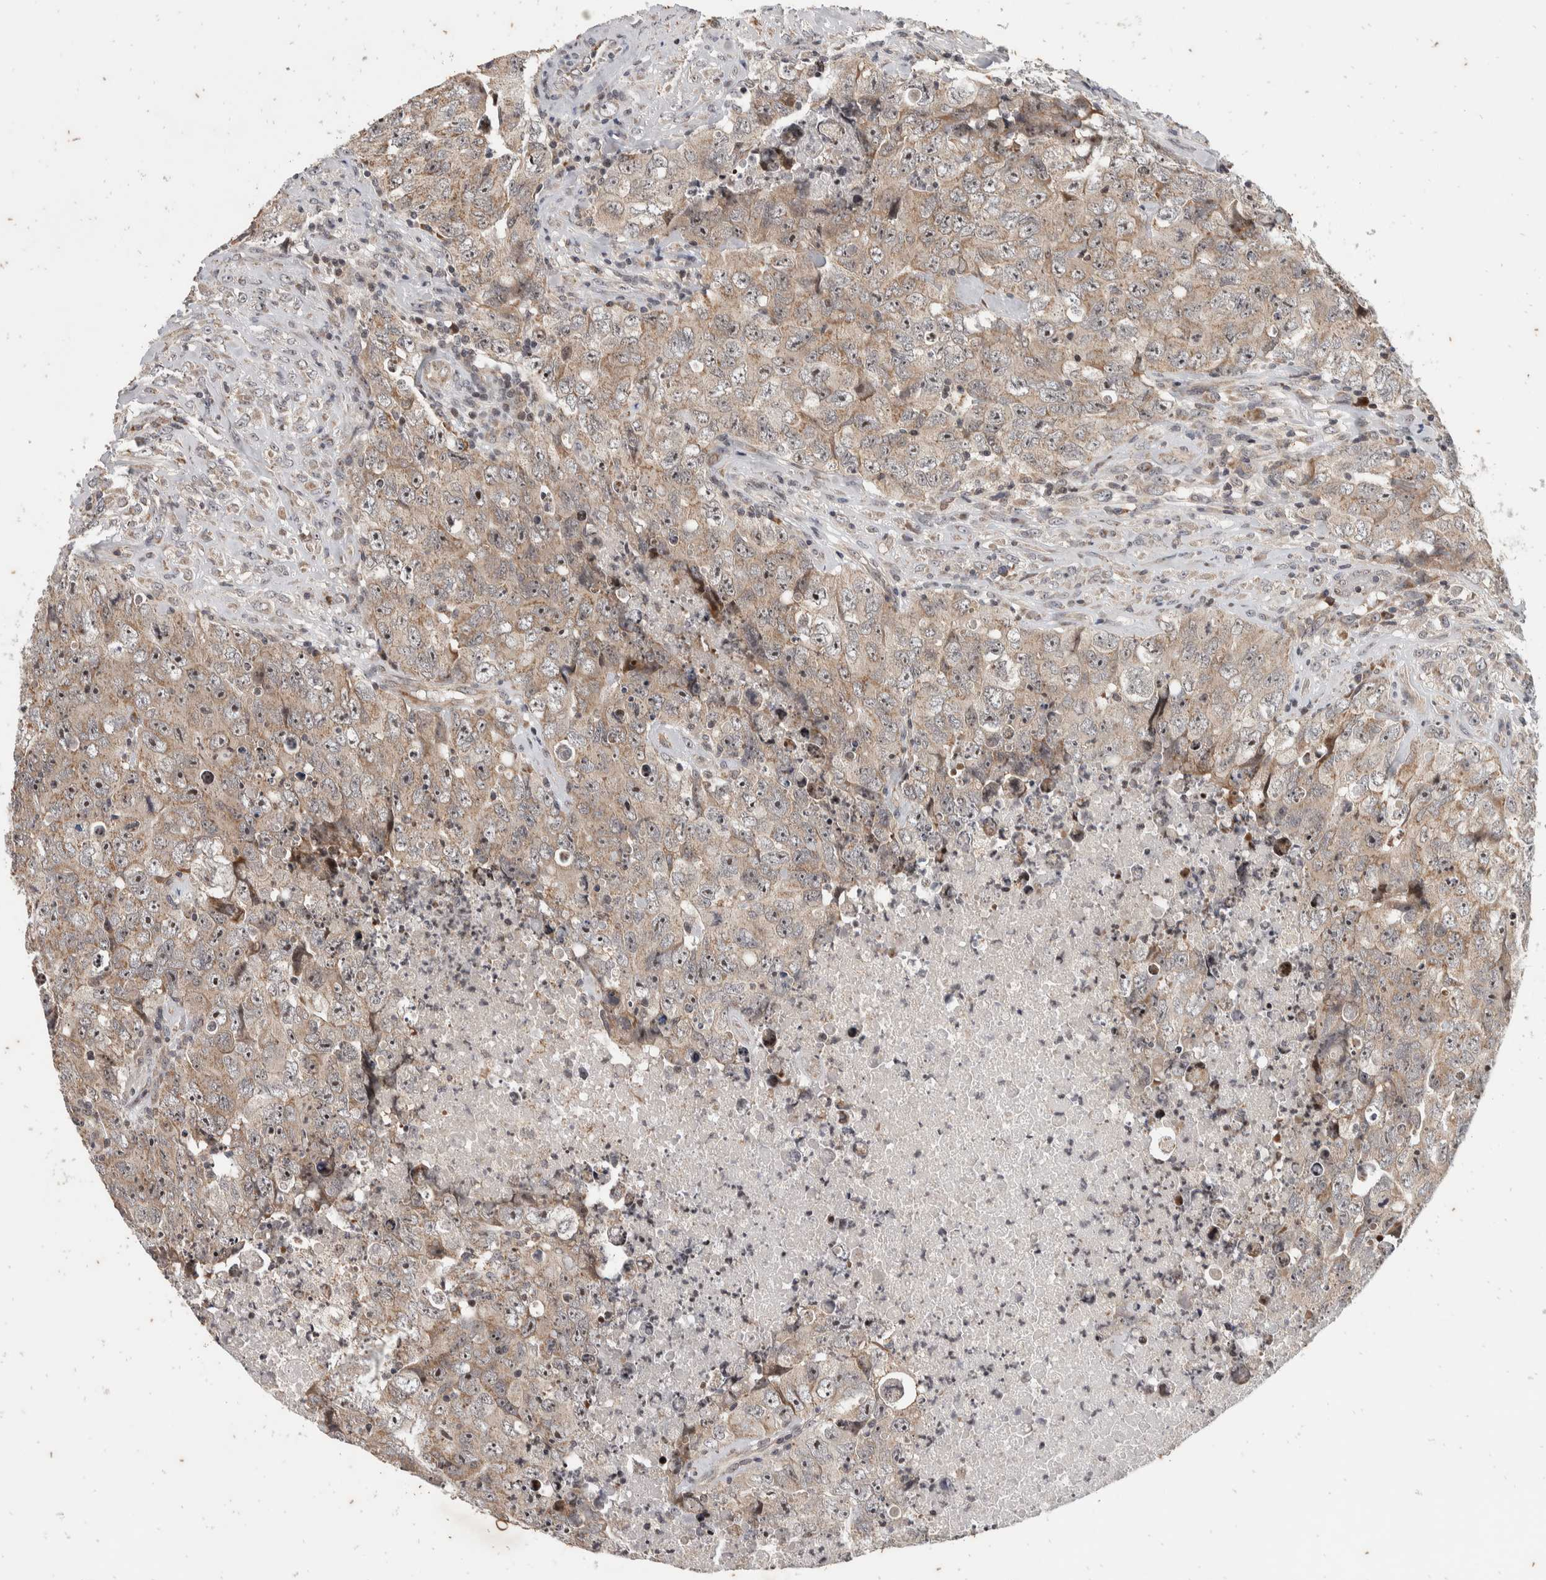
{"staining": {"intensity": "moderate", "quantity": "<25%", "location": "nuclear"}, "tissue": "testis cancer", "cell_type": "Tumor cells", "image_type": "cancer", "snomed": [{"axis": "morphology", "description": "Carcinoma, Embryonal, NOS"}, {"axis": "topography", "description": "Testis"}], "caption": "Protein staining reveals moderate nuclear expression in approximately <25% of tumor cells in testis cancer. The protein is stained brown, and the nuclei are stained in blue (DAB IHC with brightfield microscopy, high magnification).", "gene": "ATXN7L1", "patient": {"sex": "male", "age": 32}}